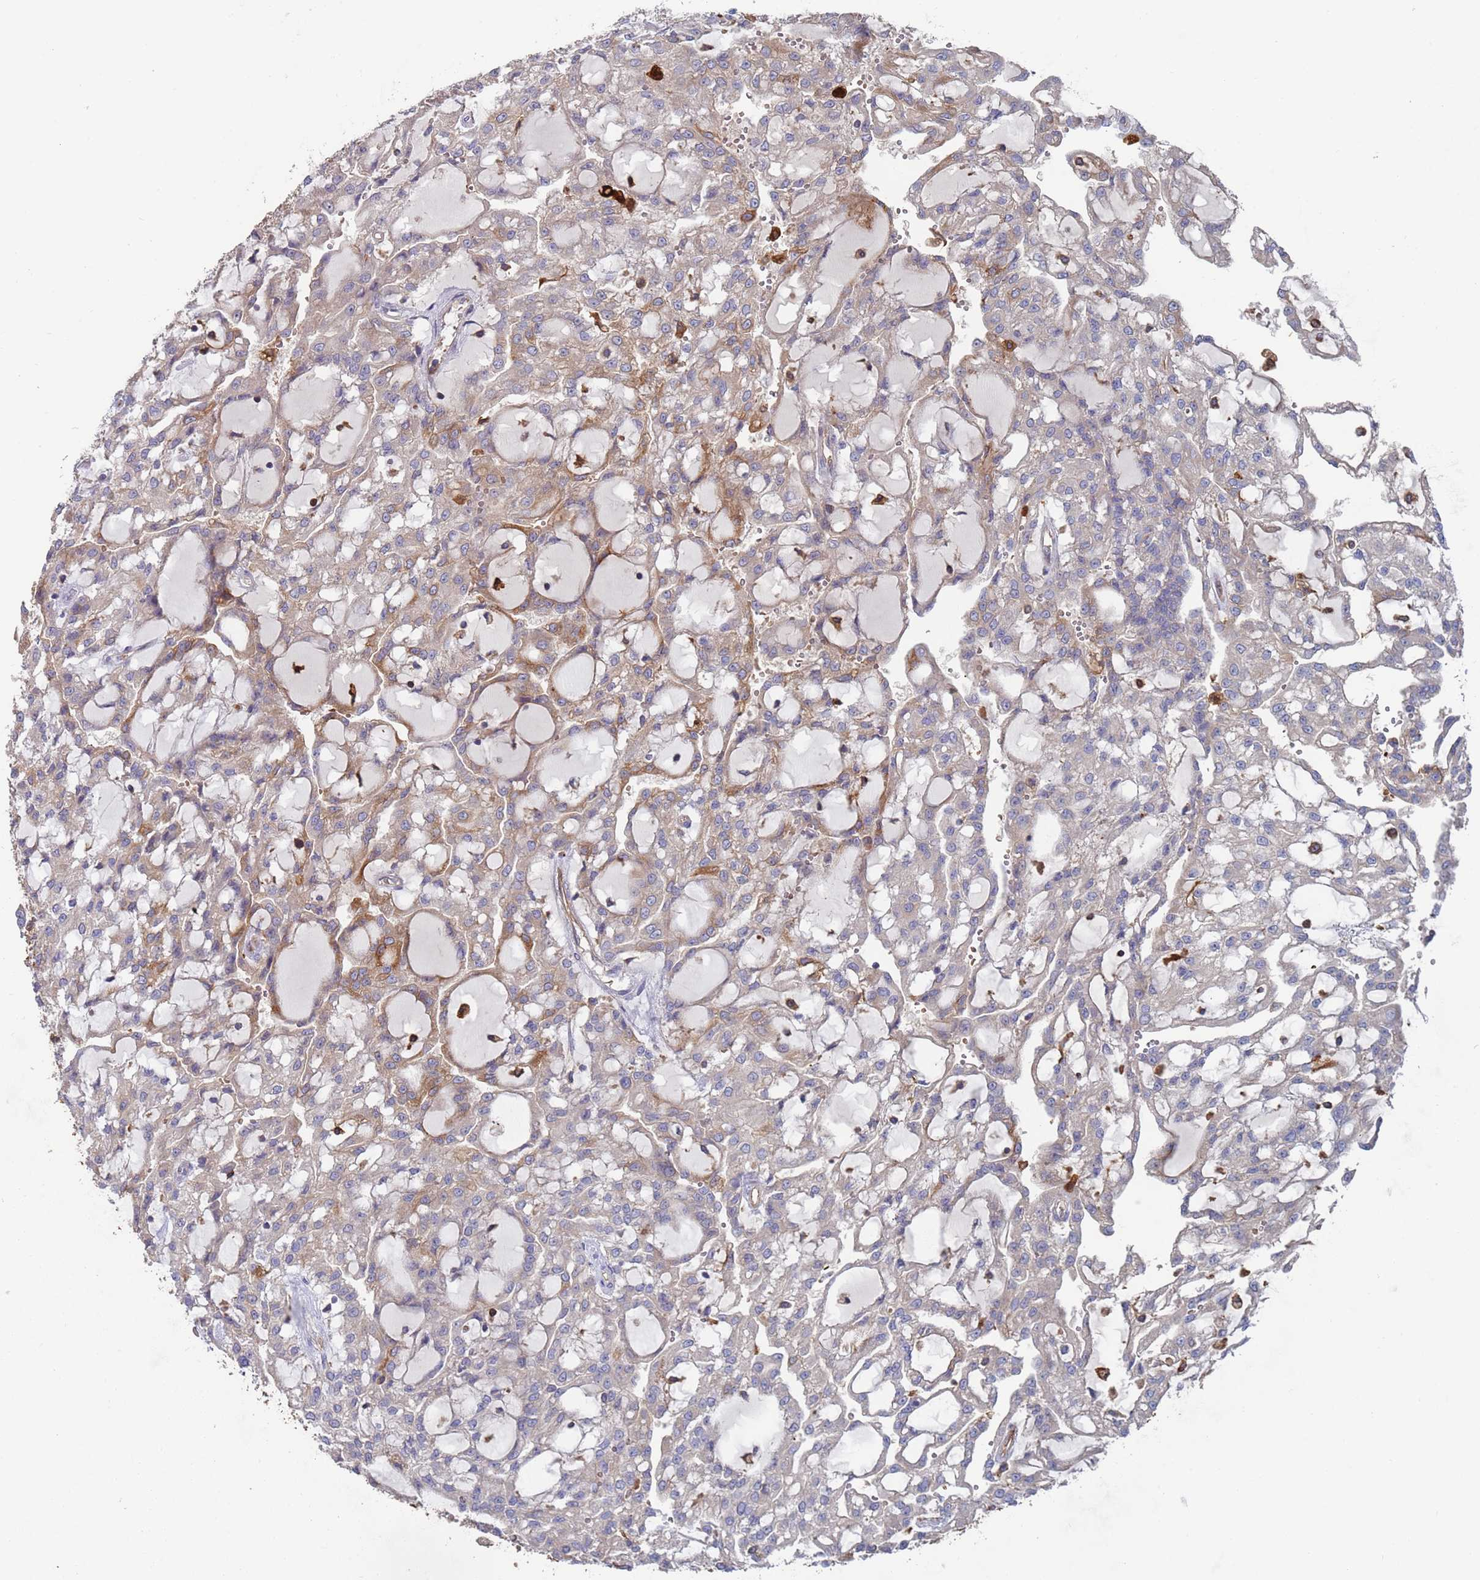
{"staining": {"intensity": "weak", "quantity": "<25%", "location": "cytoplasmic/membranous"}, "tissue": "renal cancer", "cell_type": "Tumor cells", "image_type": "cancer", "snomed": [{"axis": "morphology", "description": "Adenocarcinoma, NOS"}, {"axis": "topography", "description": "Kidney"}], "caption": "The image displays no significant staining in tumor cells of renal cancer (adenocarcinoma).", "gene": "MALRD1", "patient": {"sex": "male", "age": 63}}